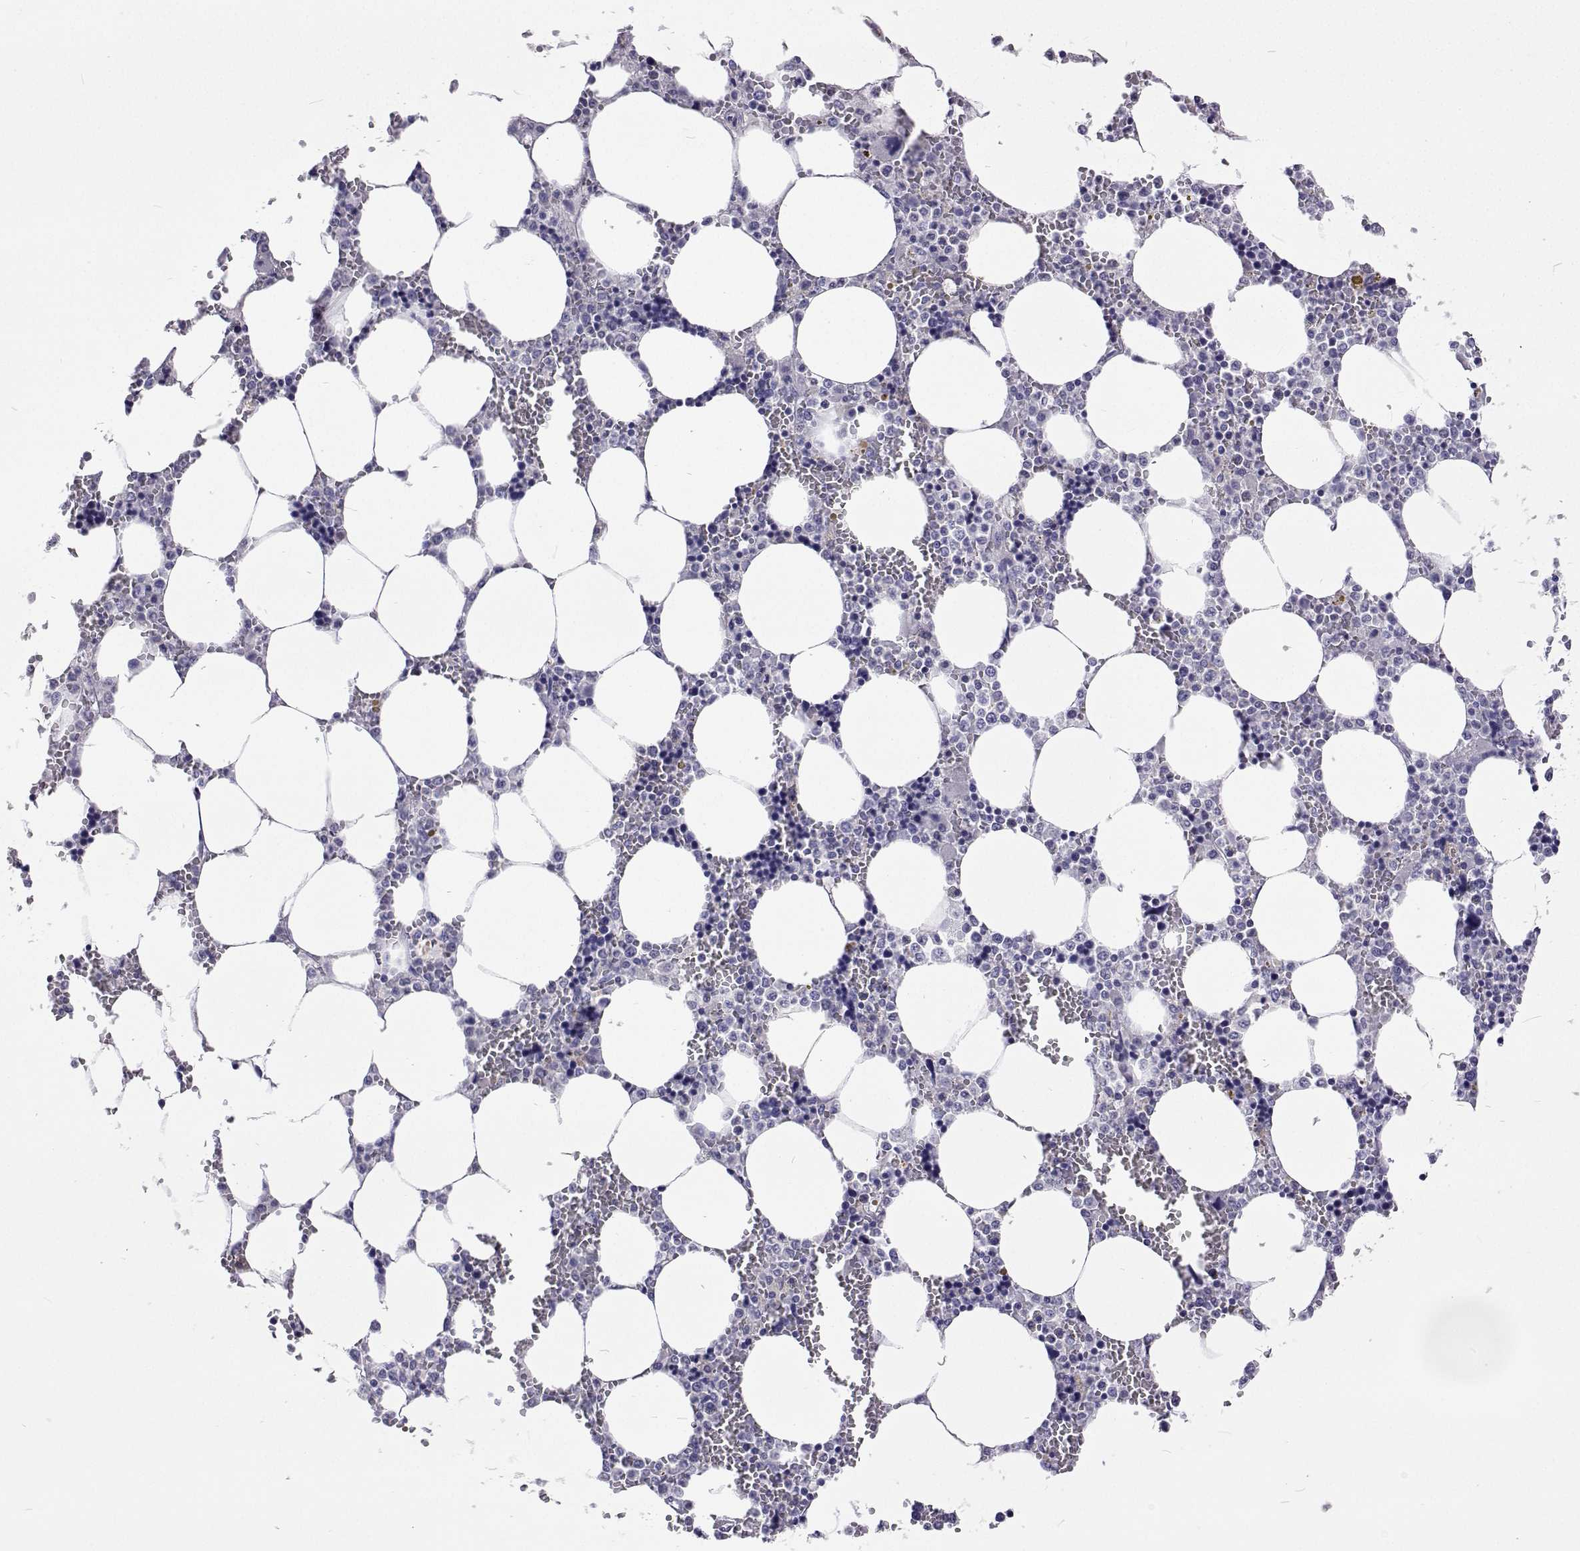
{"staining": {"intensity": "negative", "quantity": "none", "location": "none"}, "tissue": "bone marrow", "cell_type": "Hematopoietic cells", "image_type": "normal", "snomed": [{"axis": "morphology", "description": "Normal tissue, NOS"}, {"axis": "topography", "description": "Bone marrow"}], "caption": "An immunohistochemistry photomicrograph of normal bone marrow is shown. There is no staining in hematopoietic cells of bone marrow. (DAB (3,3'-diaminobenzidine) IHC, high magnification).", "gene": "UMODL1", "patient": {"sex": "male", "age": 64}}